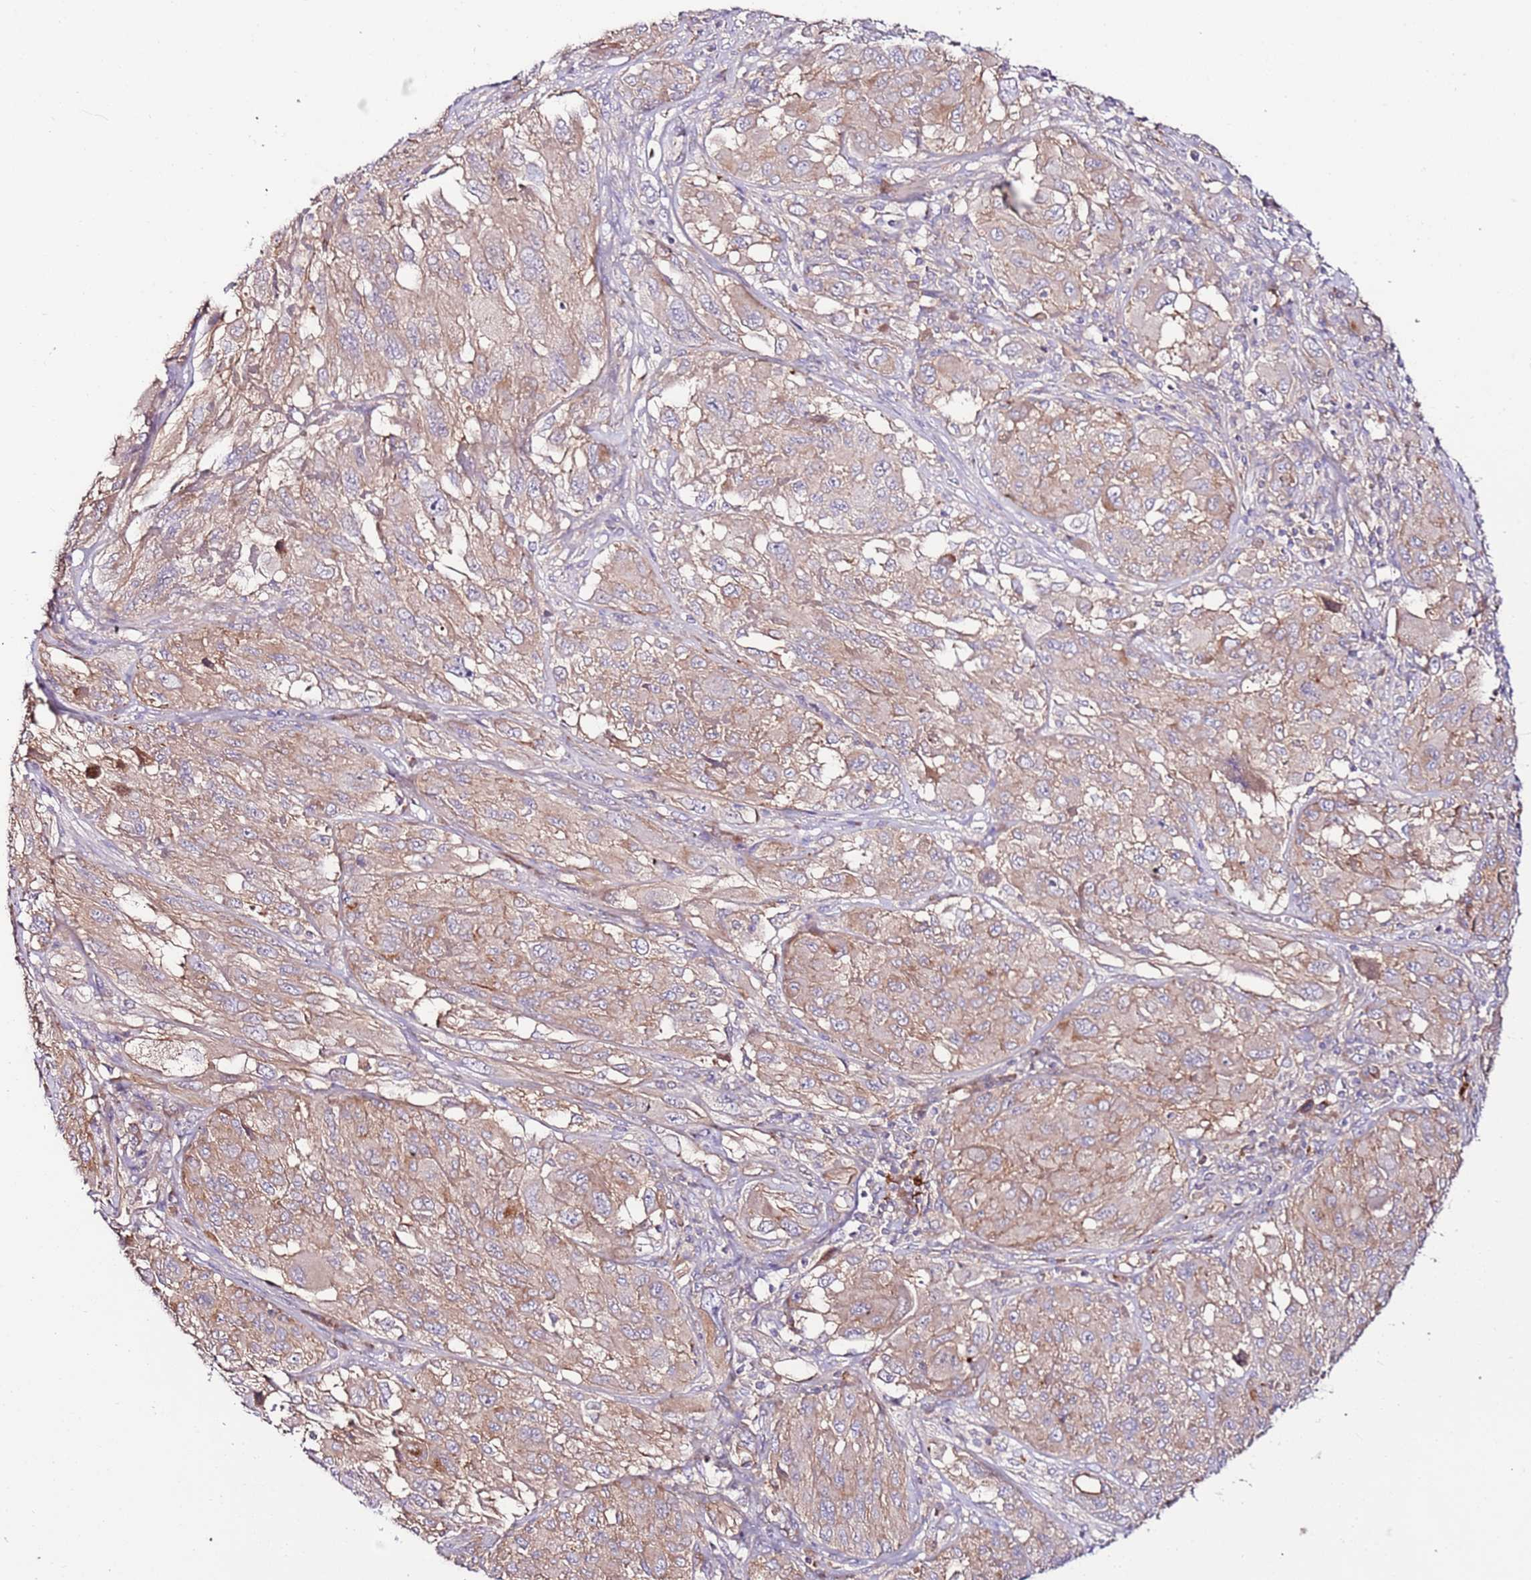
{"staining": {"intensity": "moderate", "quantity": ">75%", "location": "cytoplasmic/membranous"}, "tissue": "melanoma", "cell_type": "Tumor cells", "image_type": "cancer", "snomed": [{"axis": "morphology", "description": "Malignant melanoma, NOS"}, {"axis": "topography", "description": "Skin"}], "caption": "Immunohistochemical staining of human melanoma displays medium levels of moderate cytoplasmic/membranous protein staining in approximately >75% of tumor cells.", "gene": "FLVCR1", "patient": {"sex": "female", "age": 91}}